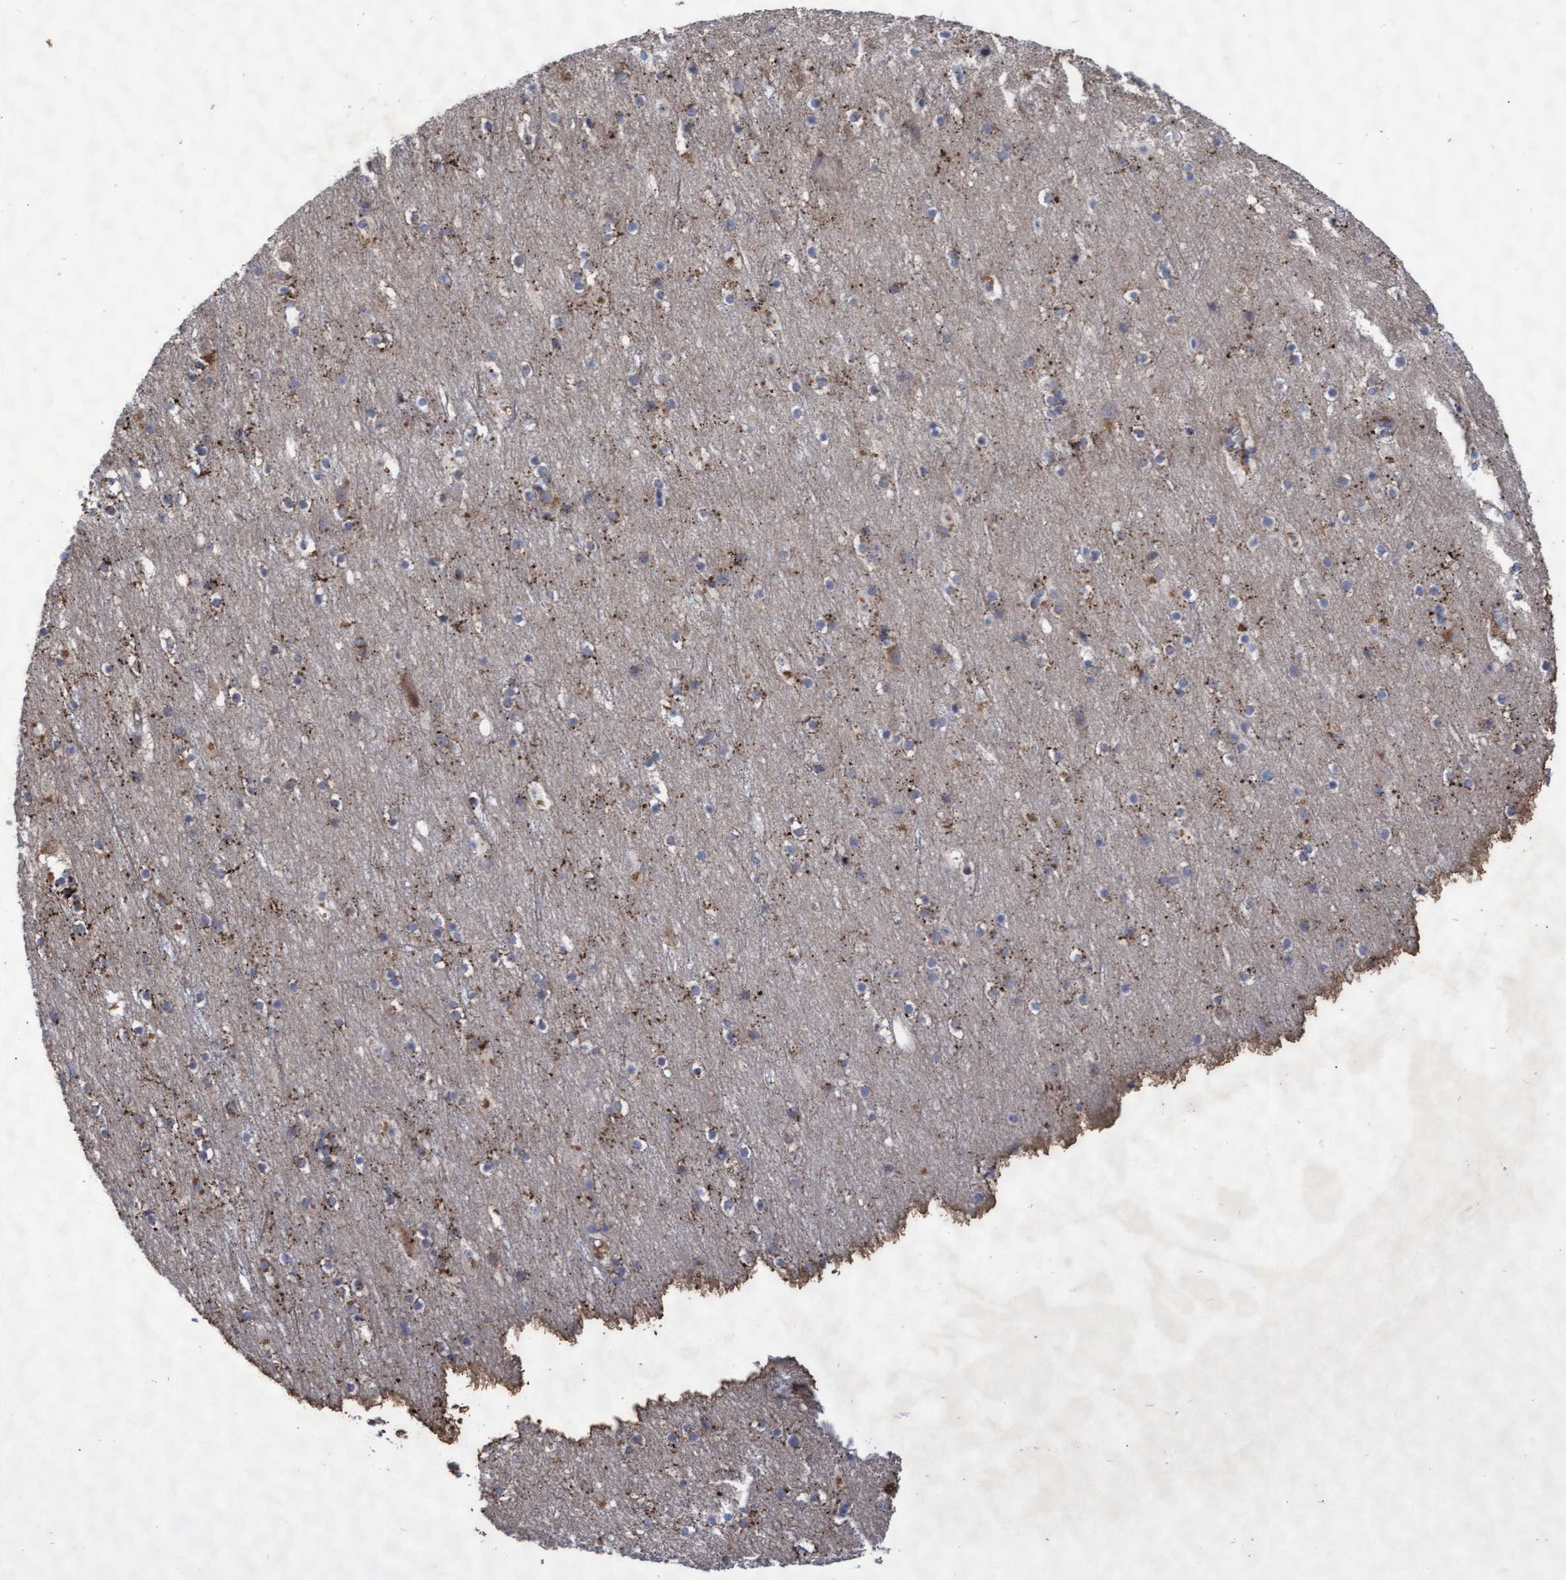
{"staining": {"intensity": "negative", "quantity": "none", "location": "none"}, "tissue": "cerebral cortex", "cell_type": "Endothelial cells", "image_type": "normal", "snomed": [{"axis": "morphology", "description": "Normal tissue, NOS"}, {"axis": "topography", "description": "Cerebral cortex"}], "caption": "Cerebral cortex was stained to show a protein in brown. There is no significant expression in endothelial cells. (DAB IHC, high magnification).", "gene": "ABCF2", "patient": {"sex": "male", "age": 45}}